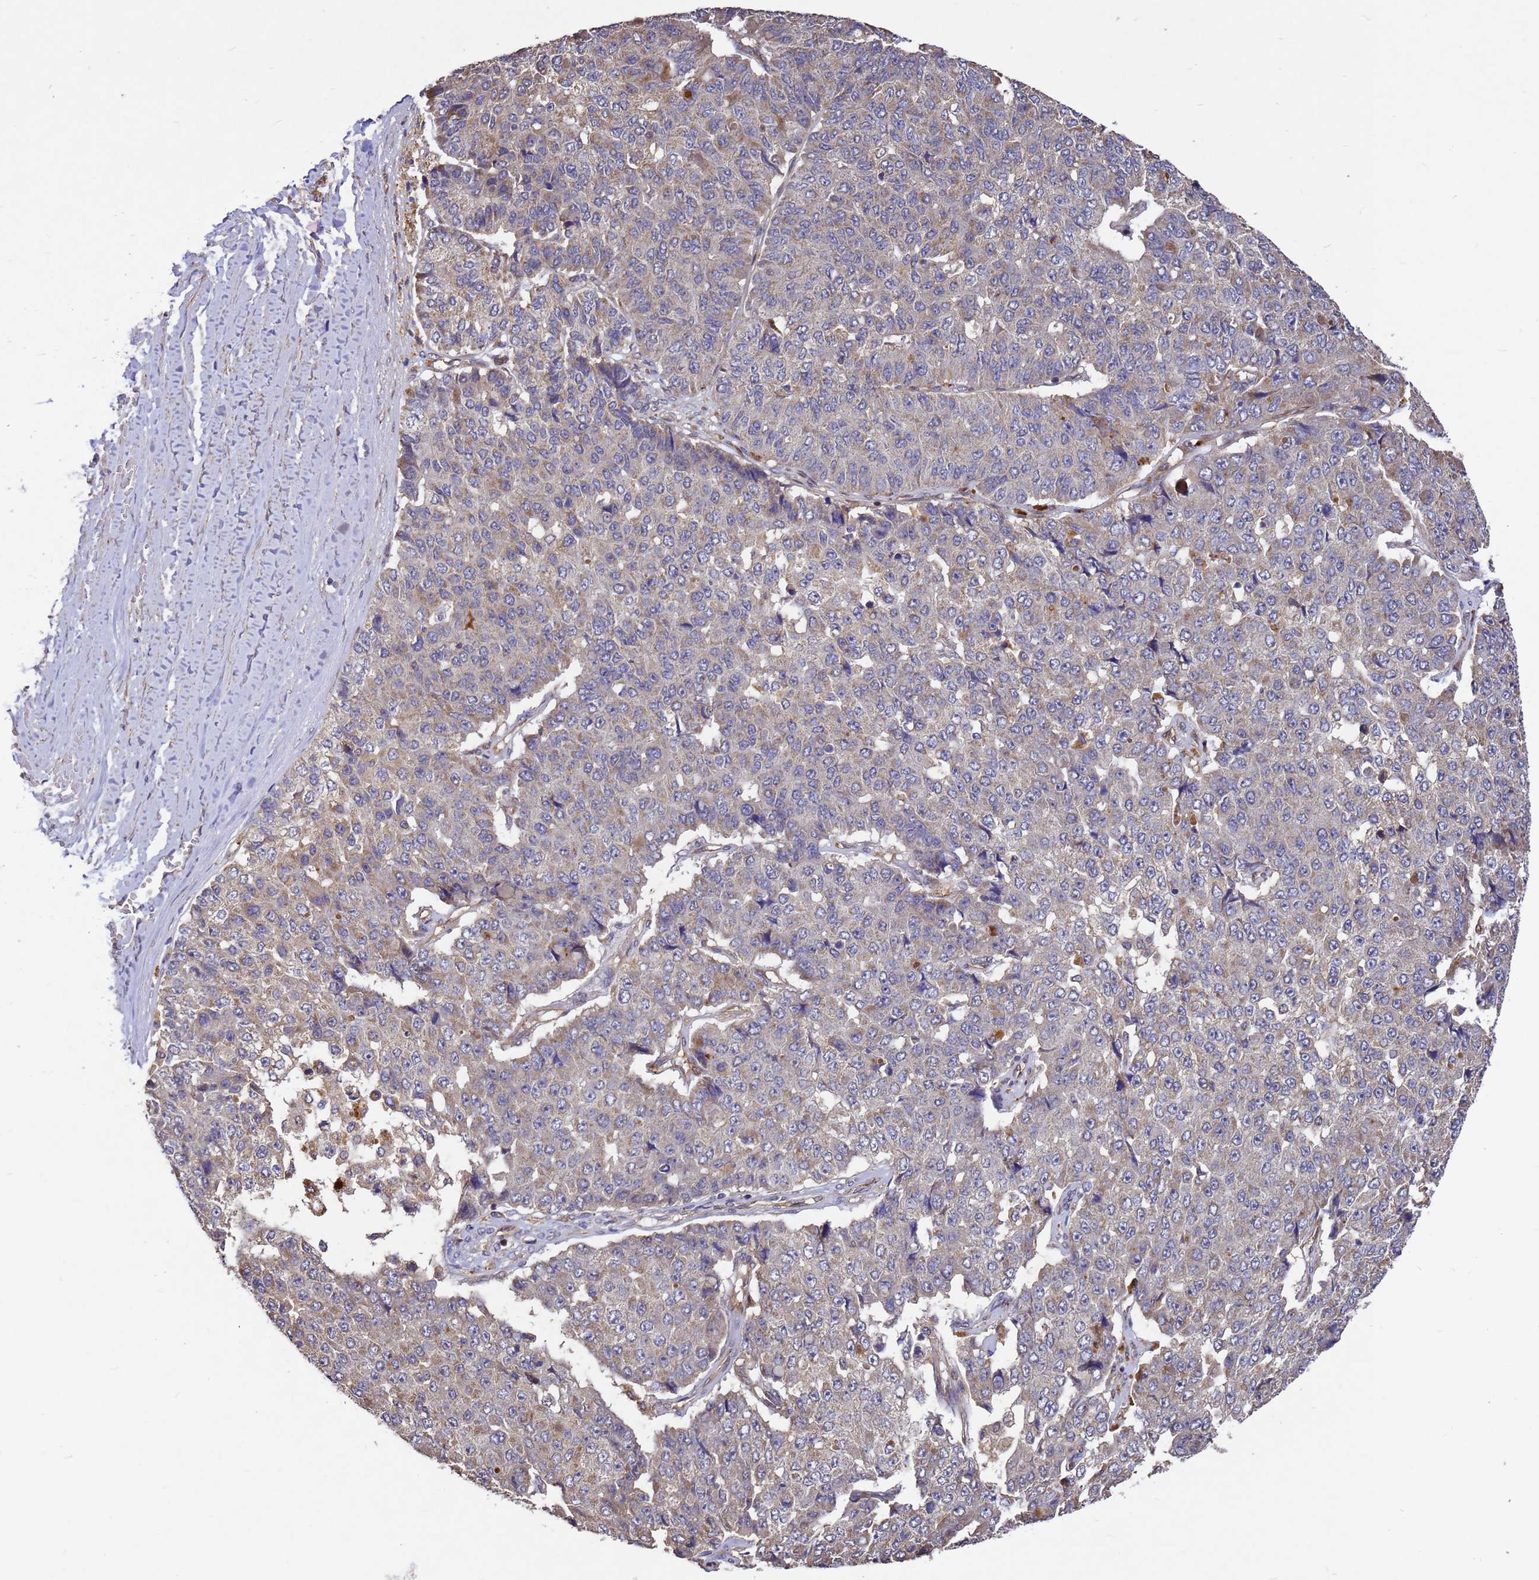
{"staining": {"intensity": "moderate", "quantity": "25%-75%", "location": "cytoplasmic/membranous"}, "tissue": "pancreatic cancer", "cell_type": "Tumor cells", "image_type": "cancer", "snomed": [{"axis": "morphology", "description": "Adenocarcinoma, NOS"}, {"axis": "topography", "description": "Pancreas"}], "caption": "Moderate cytoplasmic/membranous positivity for a protein is present in approximately 25%-75% of tumor cells of pancreatic adenocarcinoma using immunohistochemistry (IHC).", "gene": "RSPRY1", "patient": {"sex": "male", "age": 50}}